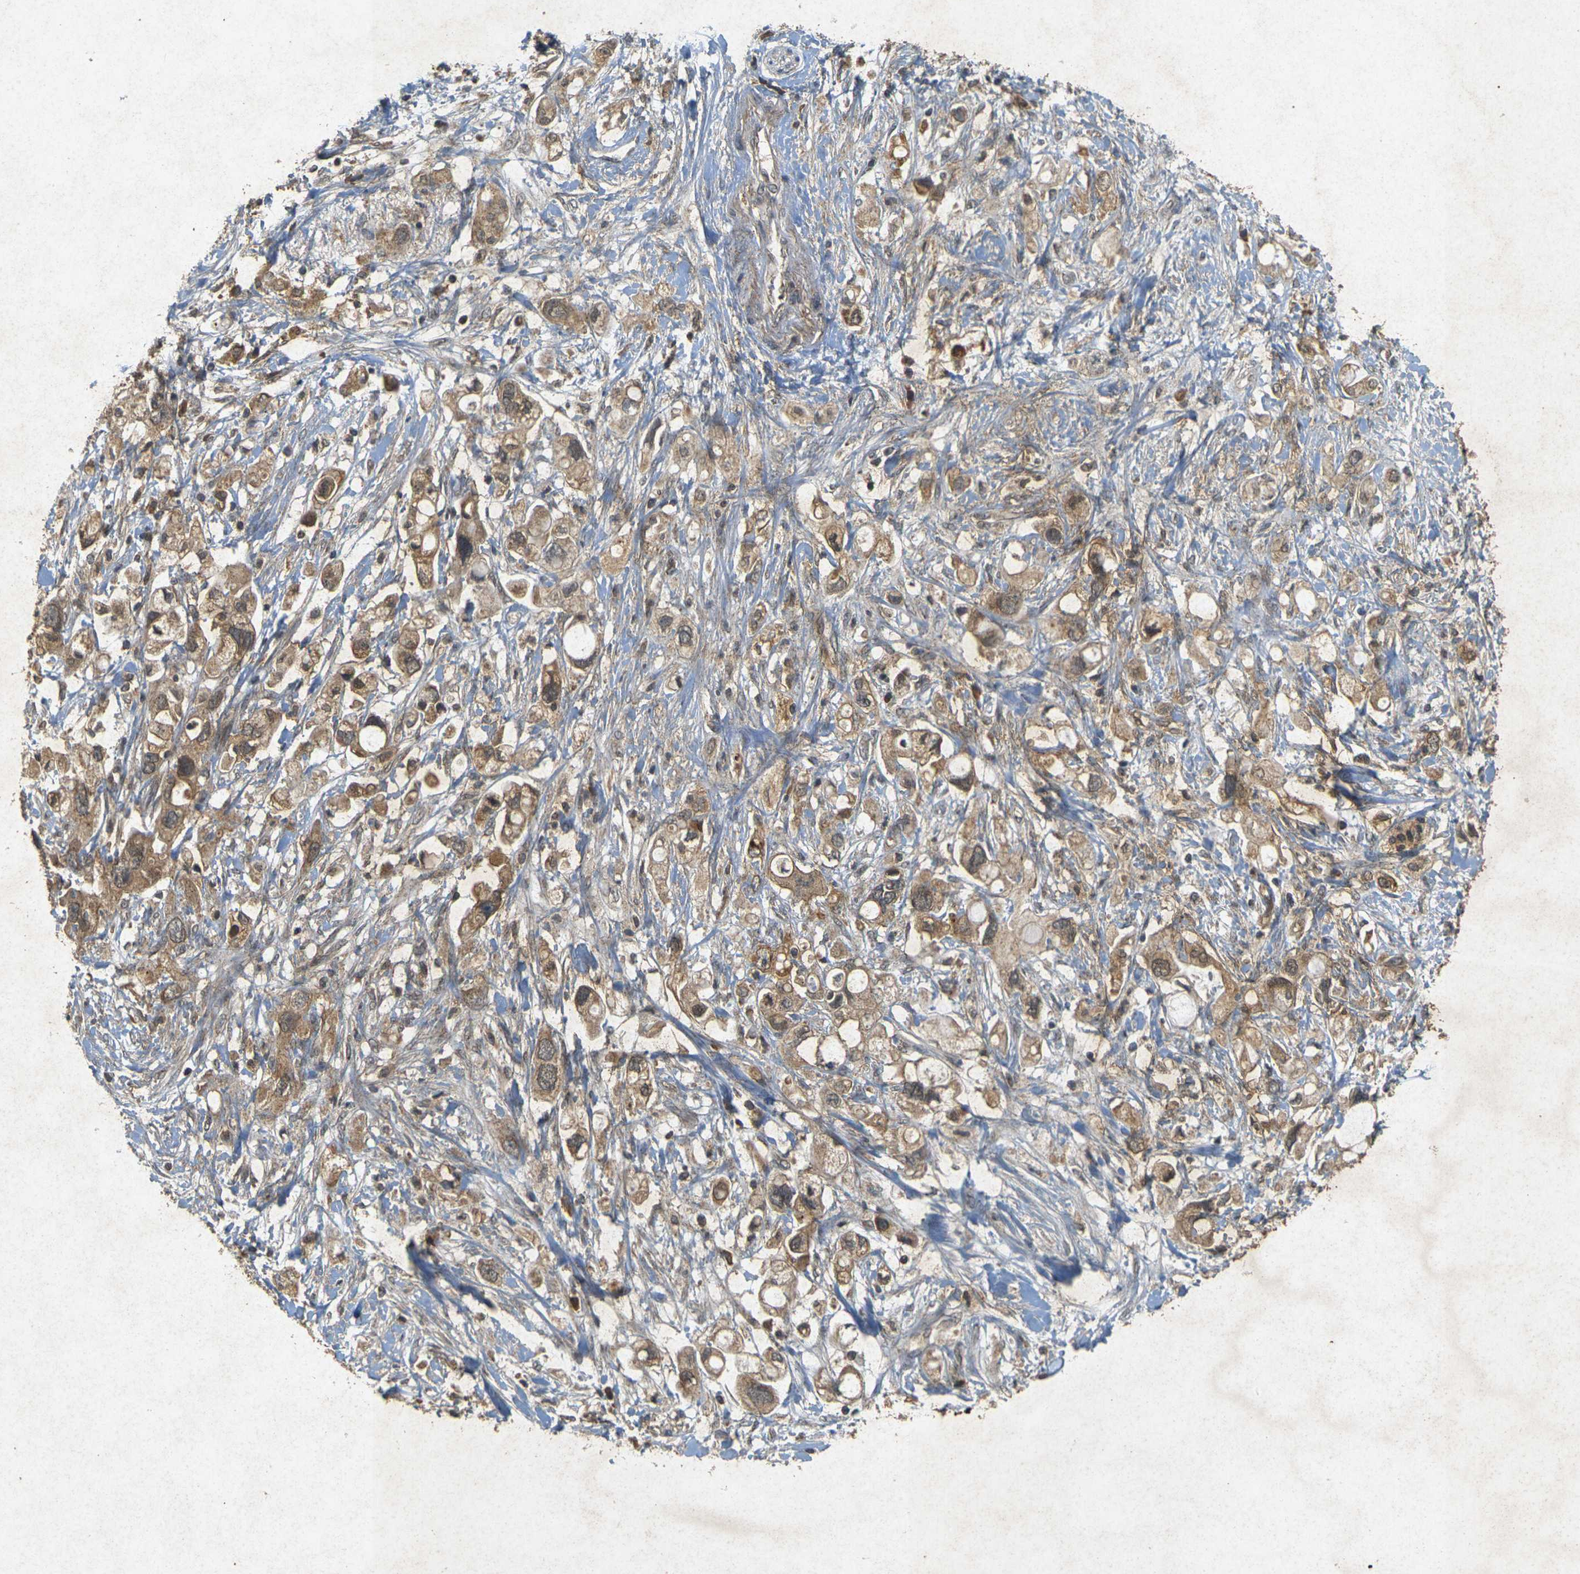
{"staining": {"intensity": "moderate", "quantity": ">75%", "location": "cytoplasmic/membranous"}, "tissue": "pancreatic cancer", "cell_type": "Tumor cells", "image_type": "cancer", "snomed": [{"axis": "morphology", "description": "Adenocarcinoma, NOS"}, {"axis": "topography", "description": "Pancreas"}], "caption": "Moderate cytoplasmic/membranous positivity for a protein is identified in about >75% of tumor cells of pancreatic adenocarcinoma using IHC.", "gene": "ERN1", "patient": {"sex": "female", "age": 56}}